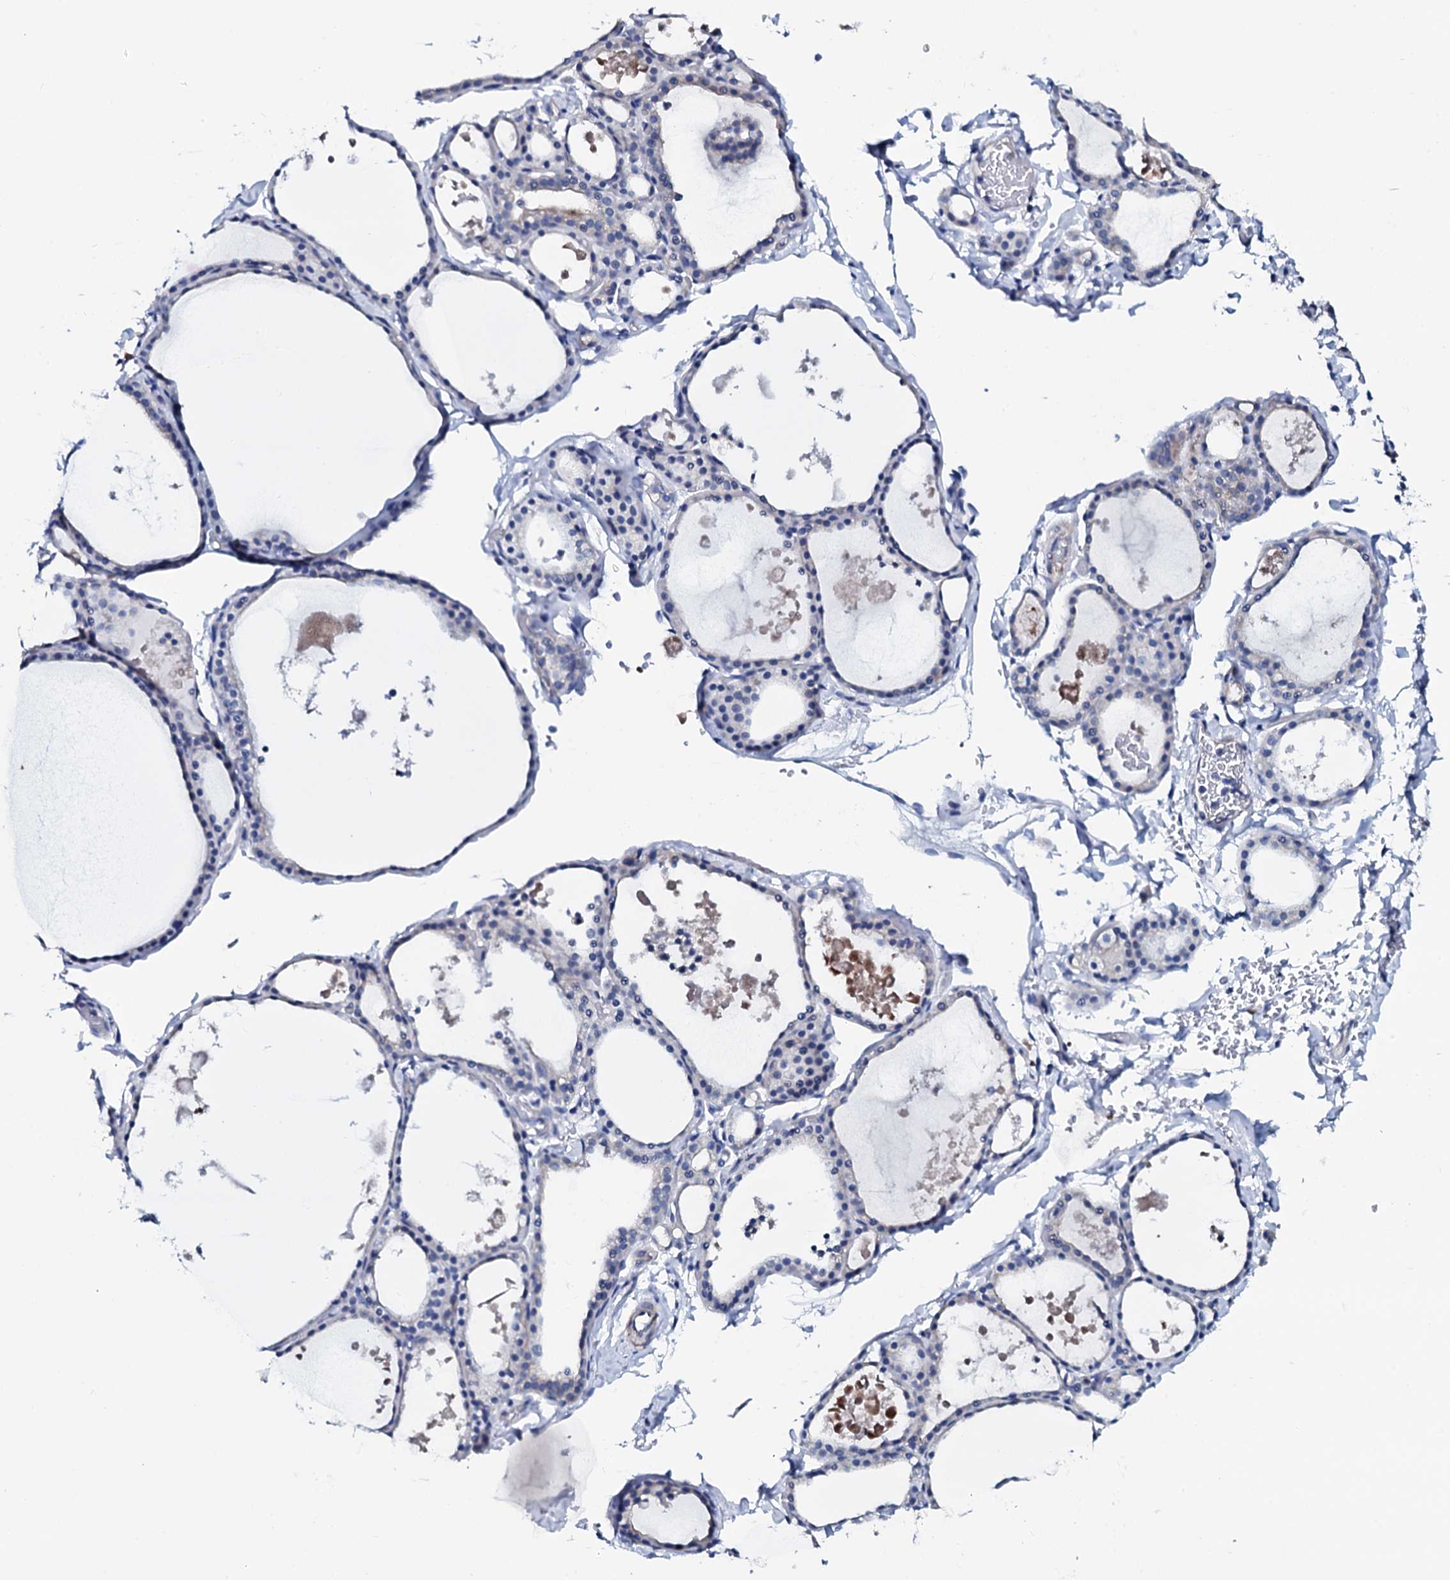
{"staining": {"intensity": "negative", "quantity": "none", "location": "none"}, "tissue": "thyroid gland", "cell_type": "Glandular cells", "image_type": "normal", "snomed": [{"axis": "morphology", "description": "Normal tissue, NOS"}, {"axis": "topography", "description": "Thyroid gland"}], "caption": "Glandular cells are negative for brown protein staining in normal thyroid gland. Nuclei are stained in blue.", "gene": "GYS2", "patient": {"sex": "male", "age": 56}}